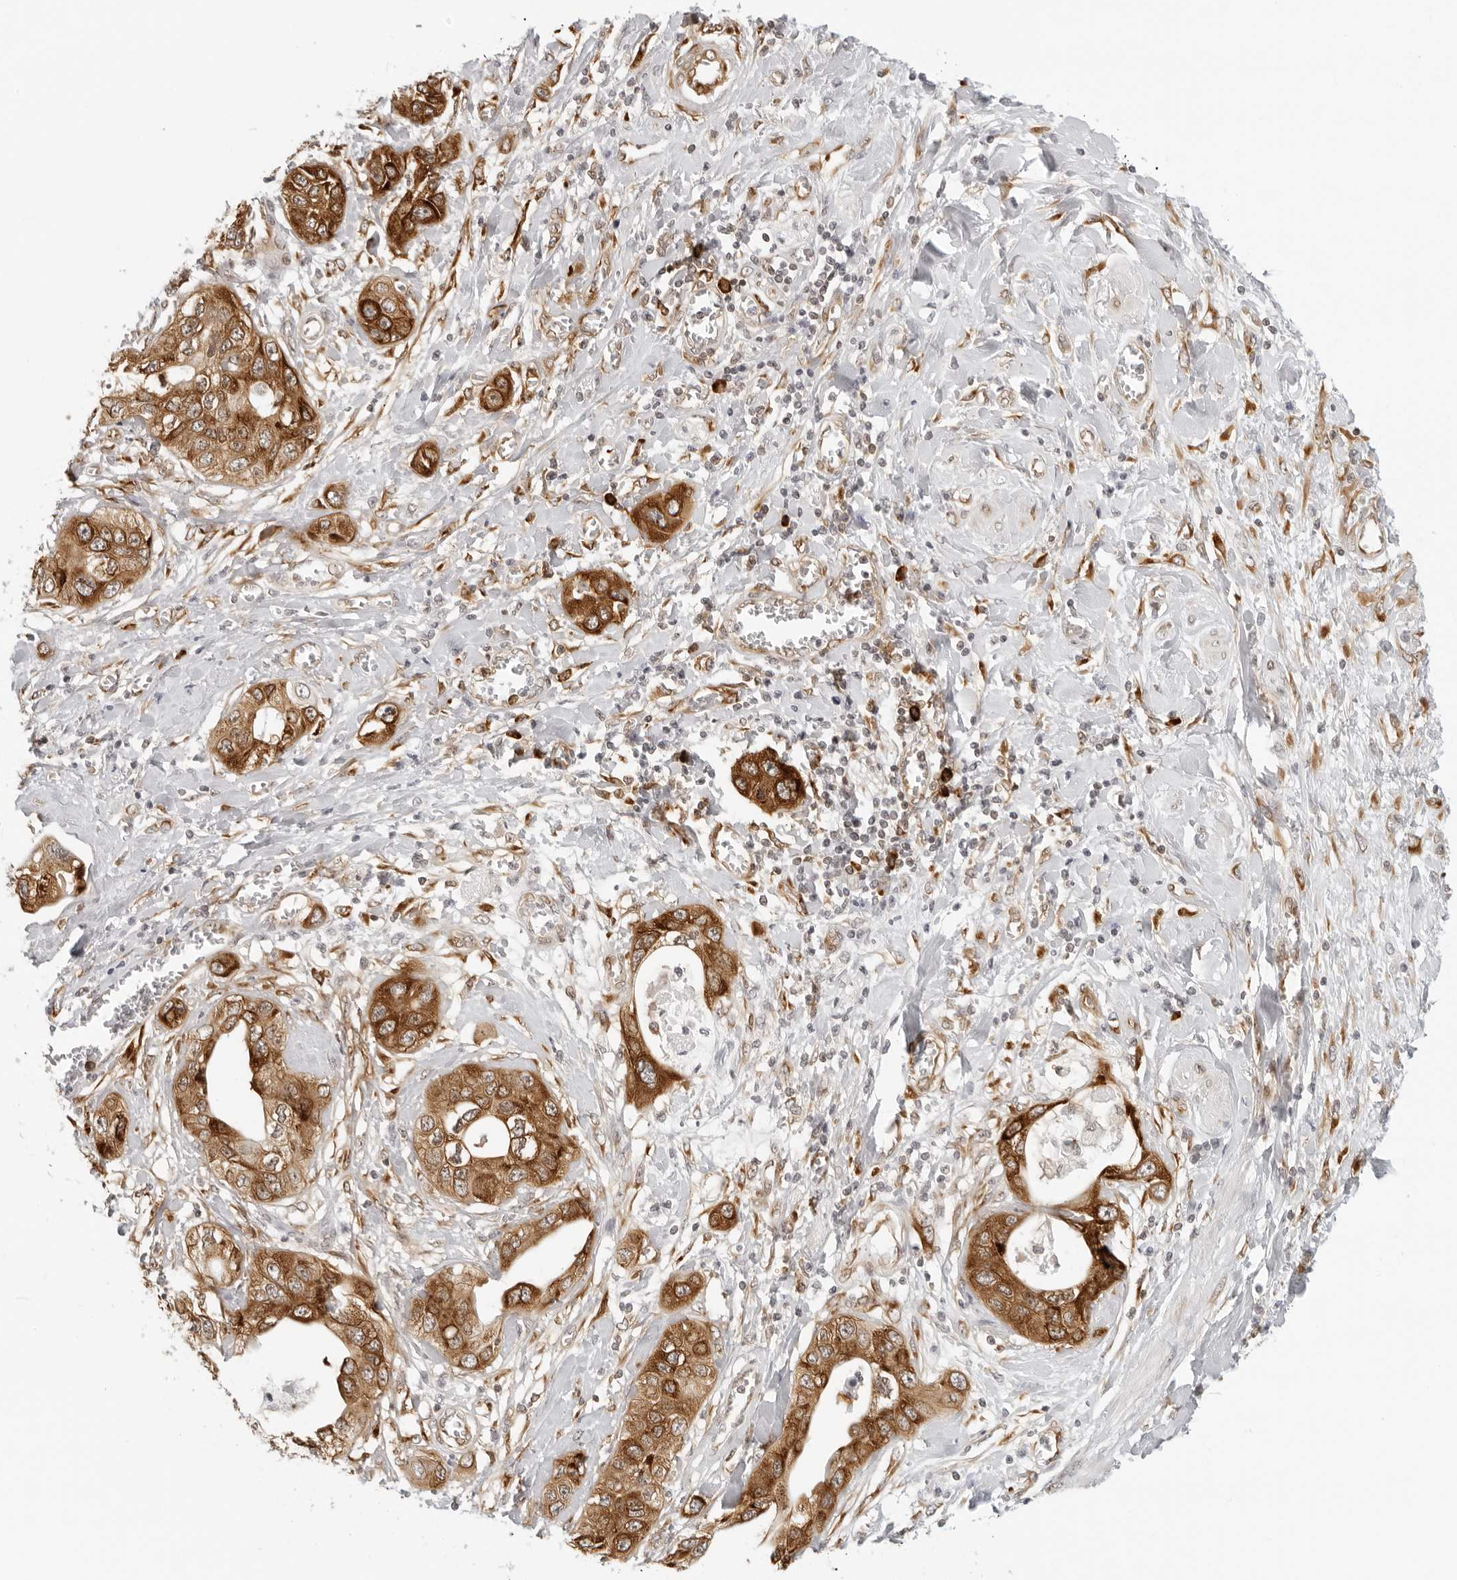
{"staining": {"intensity": "strong", "quantity": ">75%", "location": "cytoplasmic/membranous"}, "tissue": "pancreatic cancer", "cell_type": "Tumor cells", "image_type": "cancer", "snomed": [{"axis": "morphology", "description": "Adenocarcinoma, NOS"}, {"axis": "topography", "description": "Pancreas"}], "caption": "Adenocarcinoma (pancreatic) was stained to show a protein in brown. There is high levels of strong cytoplasmic/membranous expression in about >75% of tumor cells. (brown staining indicates protein expression, while blue staining denotes nuclei).", "gene": "EIF4G1", "patient": {"sex": "female", "age": 70}}